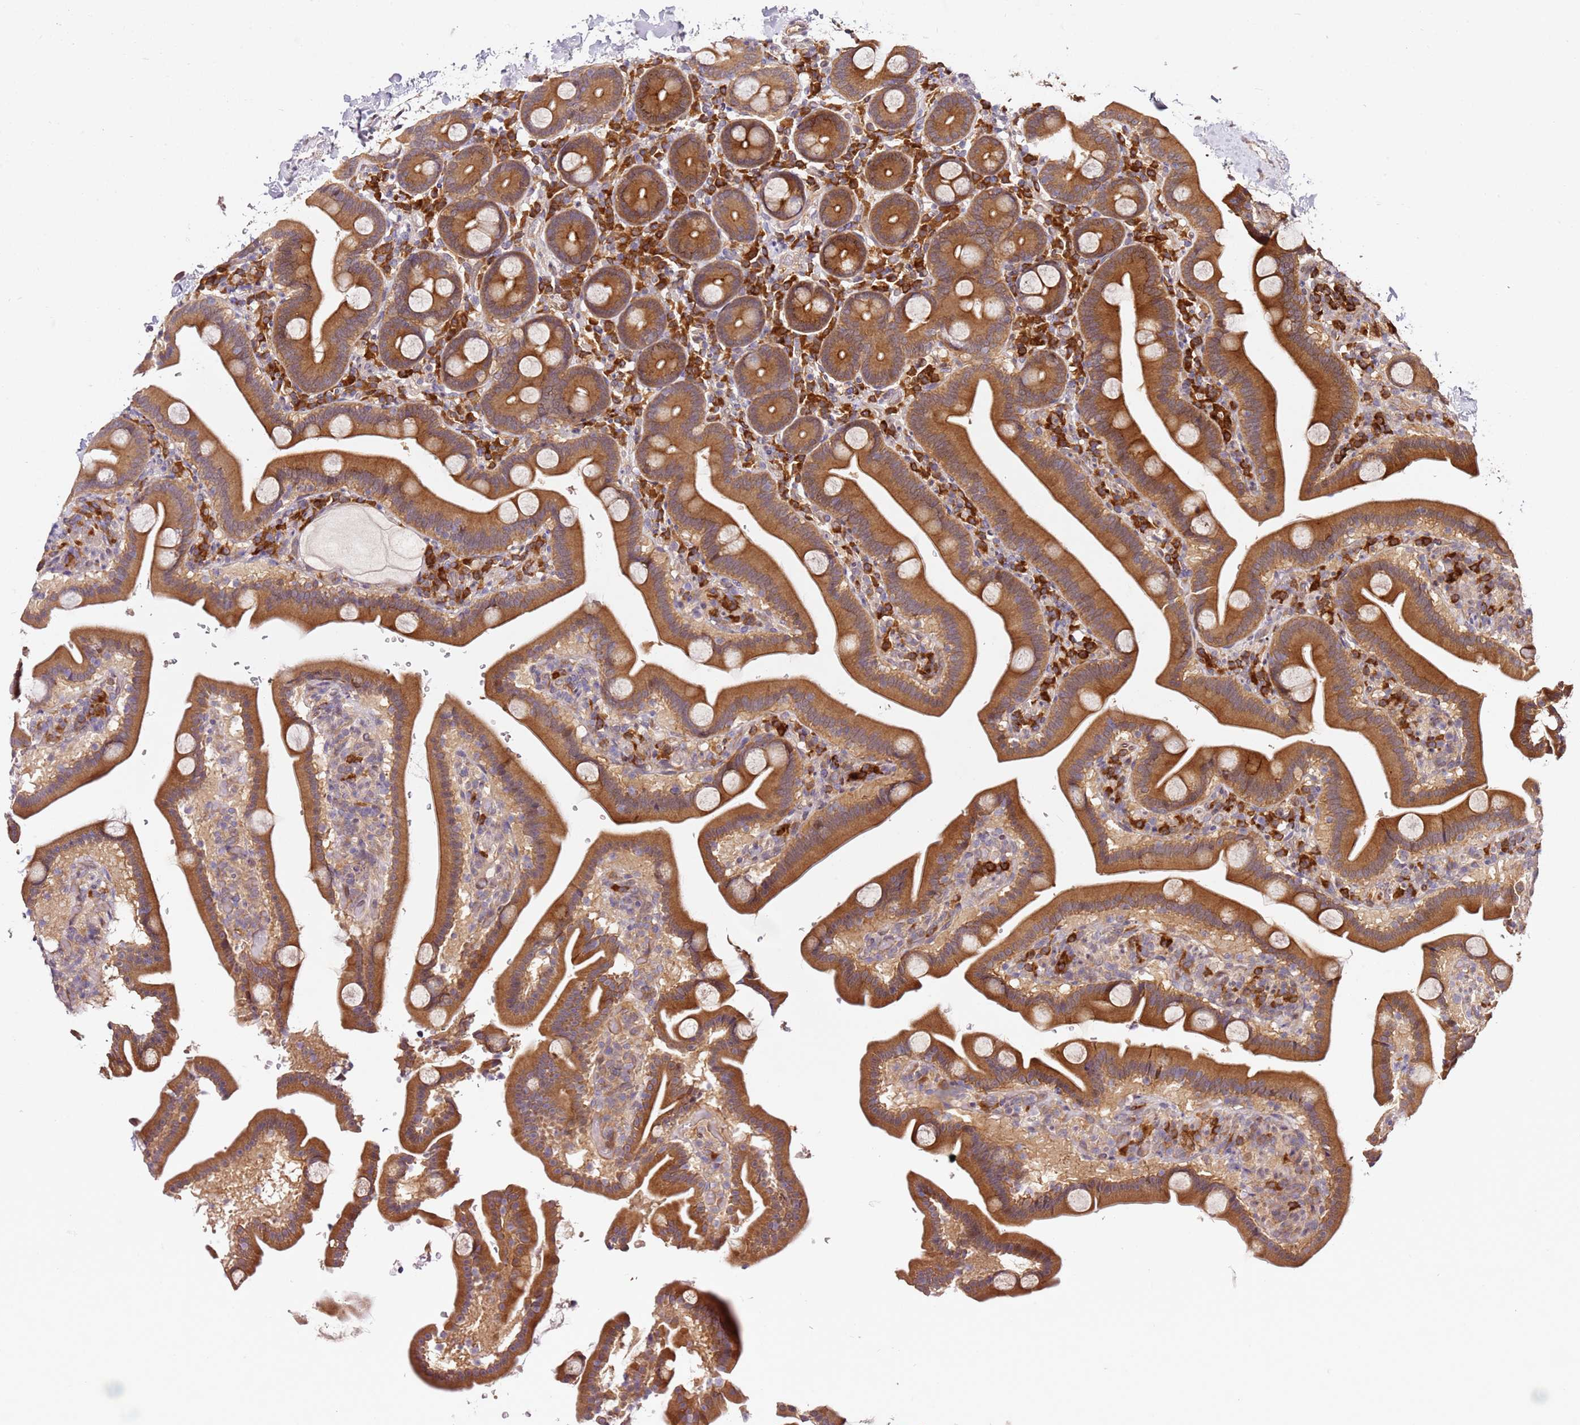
{"staining": {"intensity": "moderate", "quantity": ">75%", "location": "cytoplasmic/membranous"}, "tissue": "duodenum", "cell_type": "Glandular cells", "image_type": "normal", "snomed": [{"axis": "morphology", "description": "Normal tissue, NOS"}, {"axis": "topography", "description": "Duodenum"}], "caption": "There is medium levels of moderate cytoplasmic/membranous positivity in glandular cells of unremarkable duodenum, as demonstrated by immunohistochemical staining (brown color).", "gene": "OSBPL2", "patient": {"sex": "male", "age": 55}}